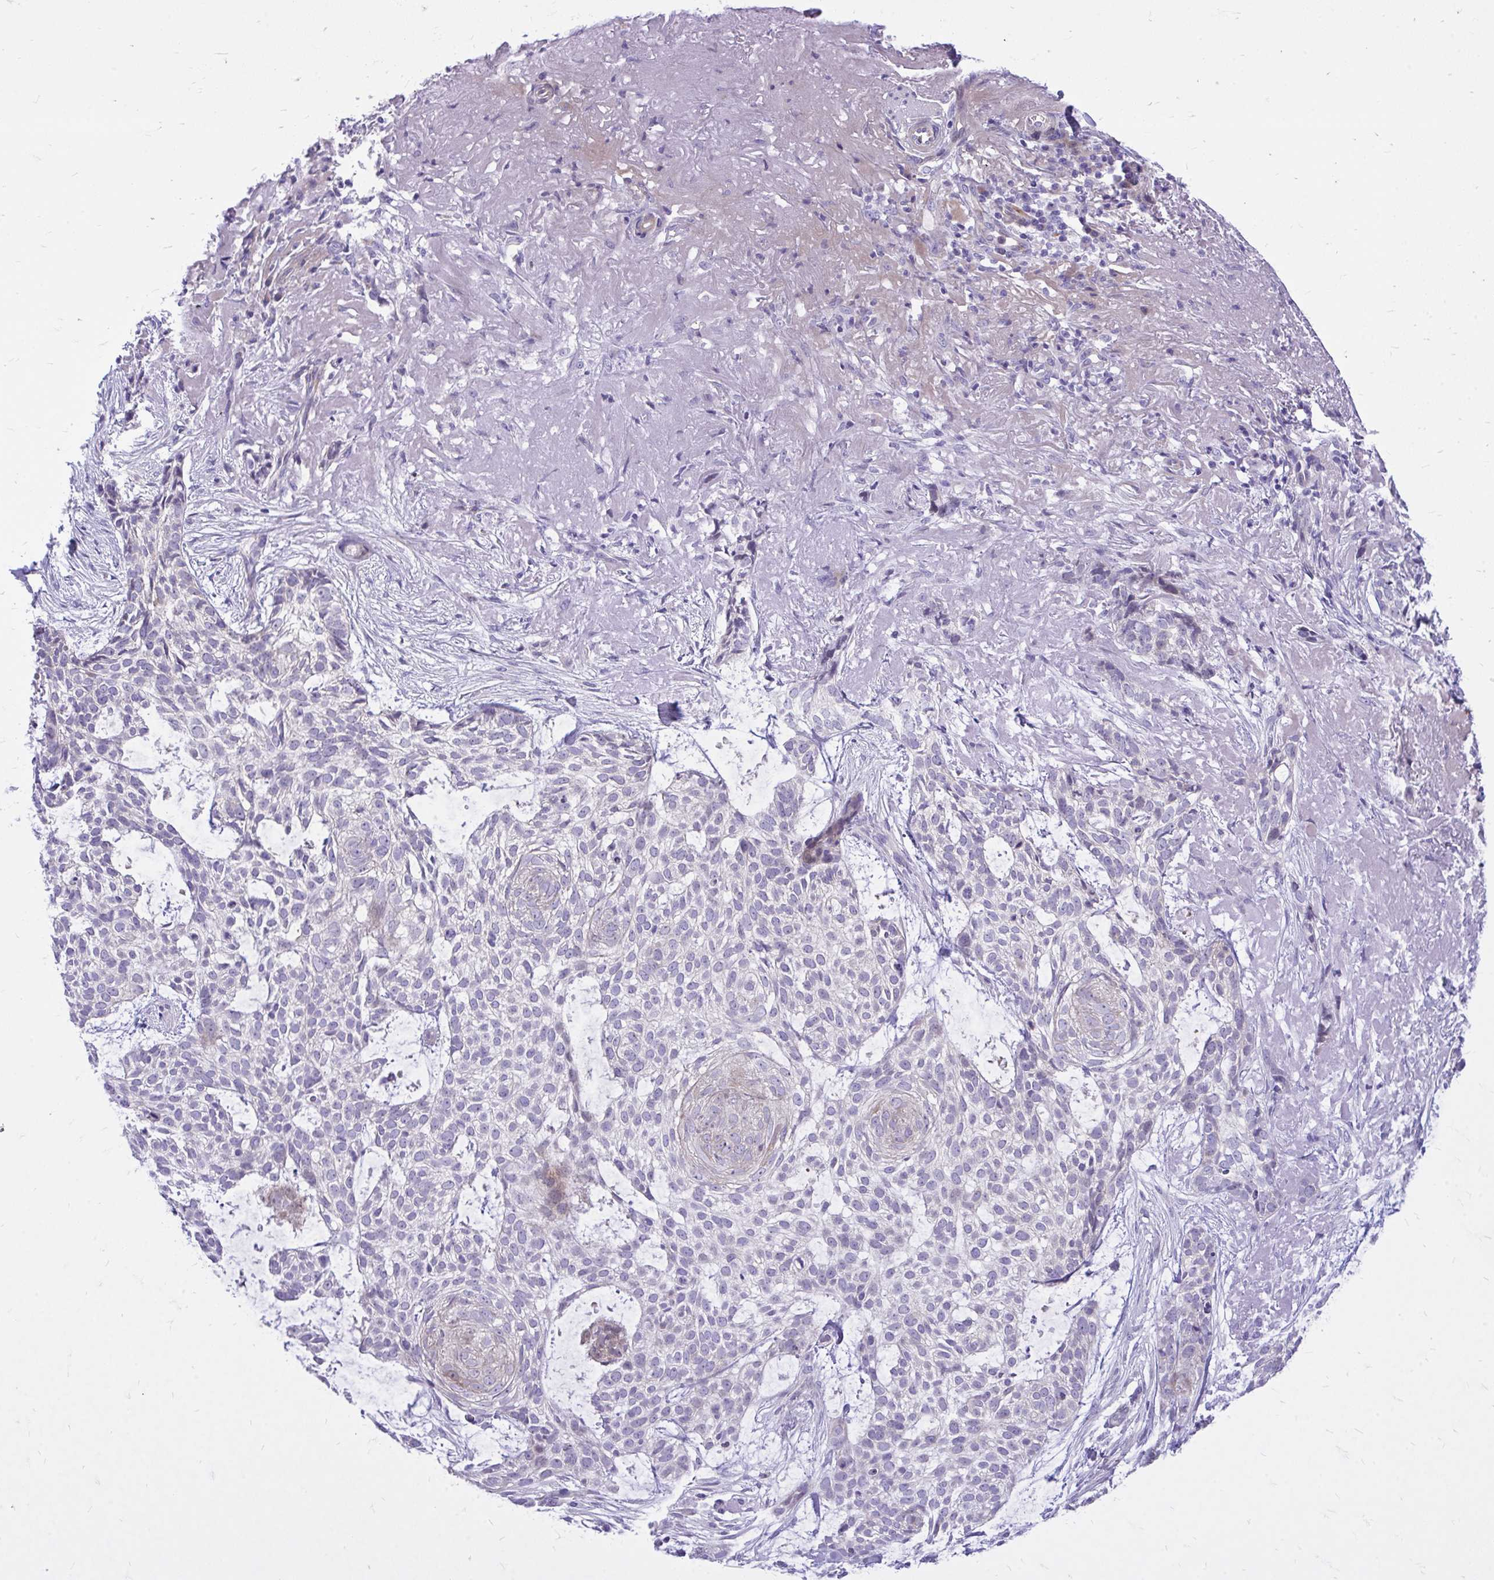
{"staining": {"intensity": "negative", "quantity": "none", "location": "none"}, "tissue": "skin cancer", "cell_type": "Tumor cells", "image_type": "cancer", "snomed": [{"axis": "morphology", "description": "Basal cell carcinoma"}, {"axis": "topography", "description": "Skin"}, {"axis": "topography", "description": "Skin of face"}], "caption": "Skin basal cell carcinoma stained for a protein using immunohistochemistry (IHC) reveals no expression tumor cells.", "gene": "ADAMTSL1", "patient": {"sex": "female", "age": 80}}